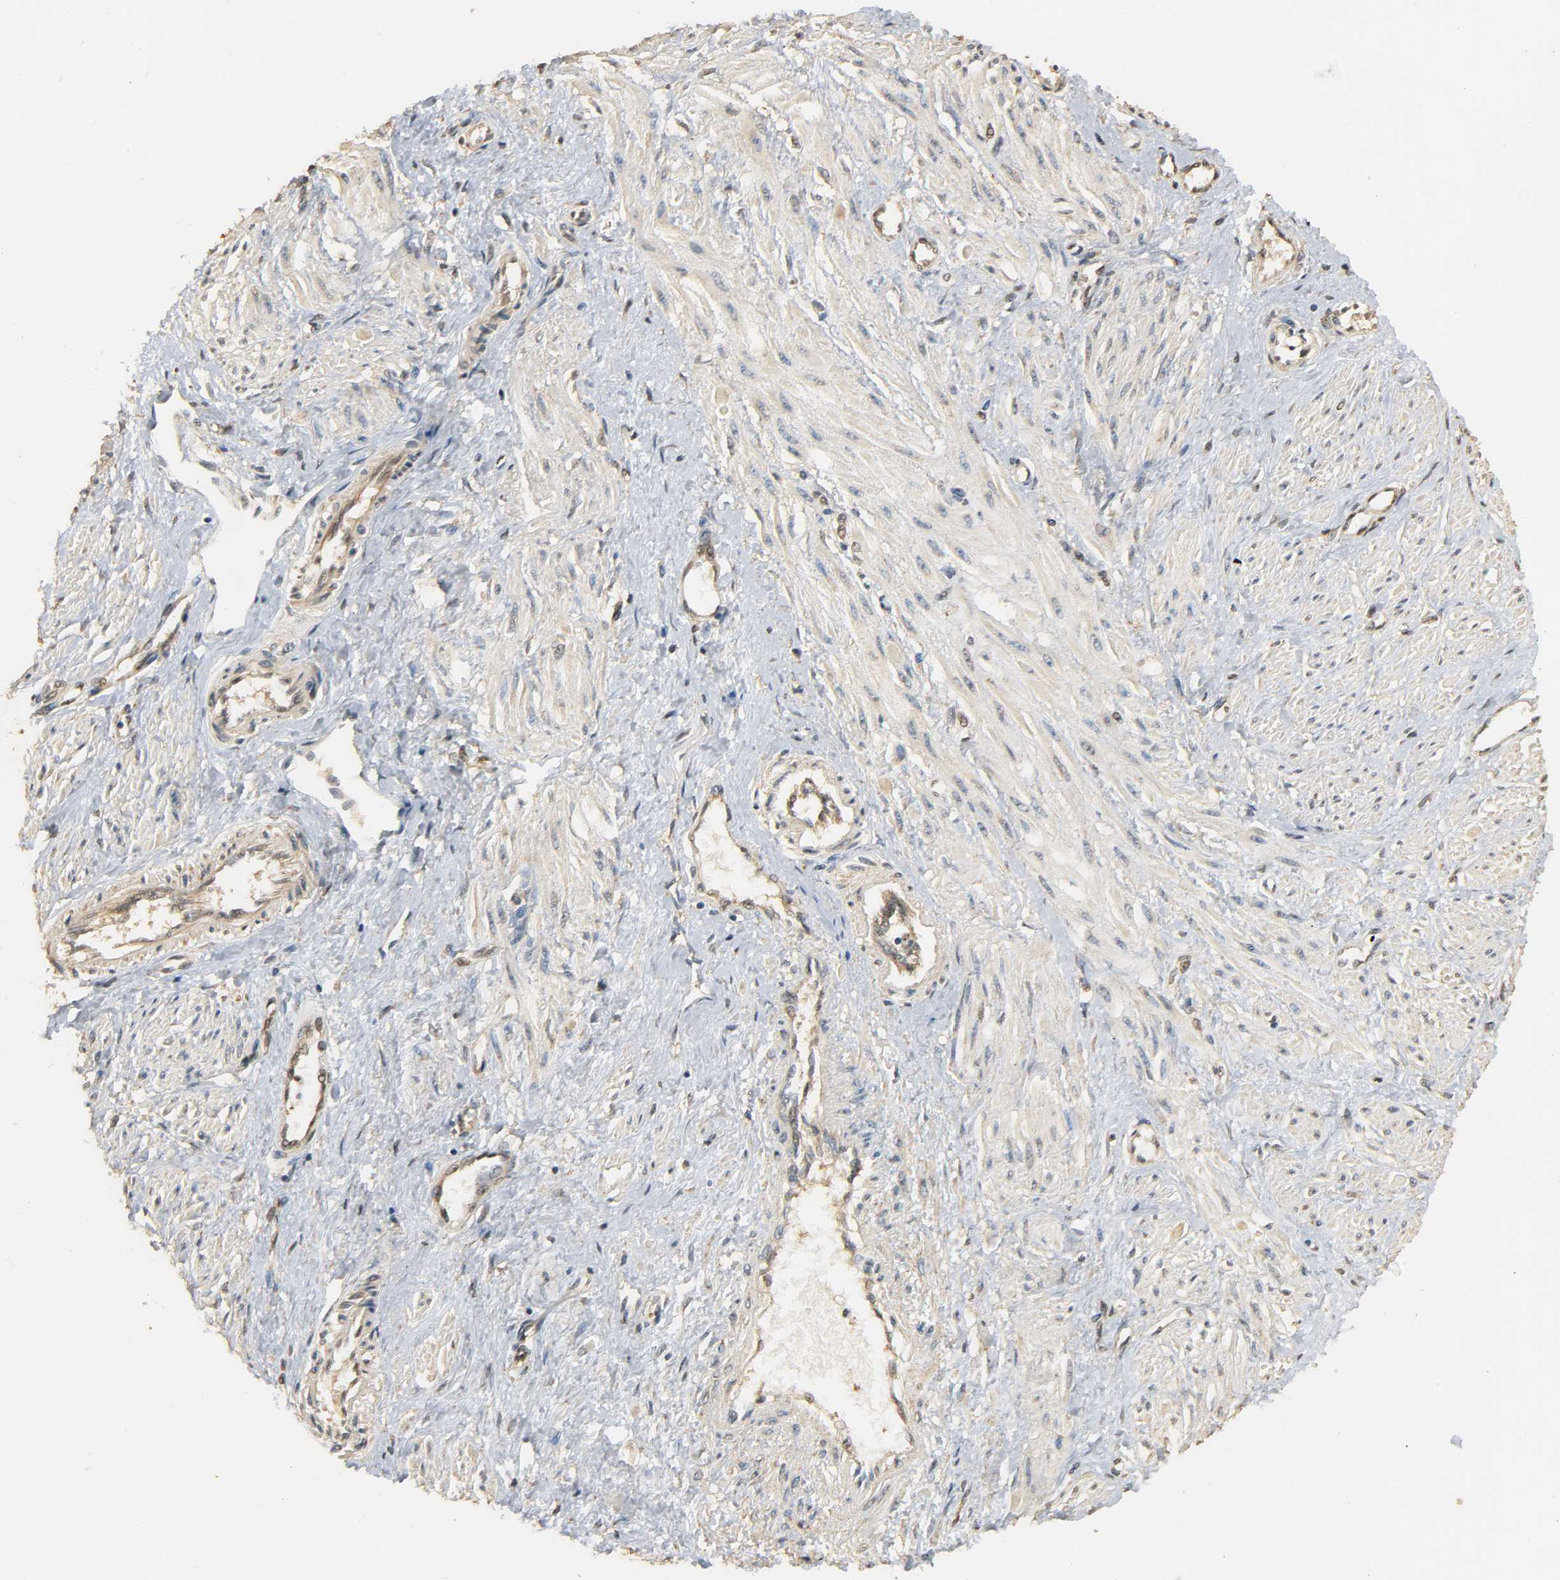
{"staining": {"intensity": "negative", "quantity": "none", "location": "none"}, "tissue": "smooth muscle", "cell_type": "Smooth muscle cells", "image_type": "normal", "snomed": [{"axis": "morphology", "description": "Normal tissue, NOS"}, {"axis": "topography", "description": "Smooth muscle"}, {"axis": "topography", "description": "Uterus"}], "caption": "Smooth muscle cells are negative for protein expression in unremarkable human smooth muscle. Nuclei are stained in blue.", "gene": "ZFPM2", "patient": {"sex": "female", "age": 39}}